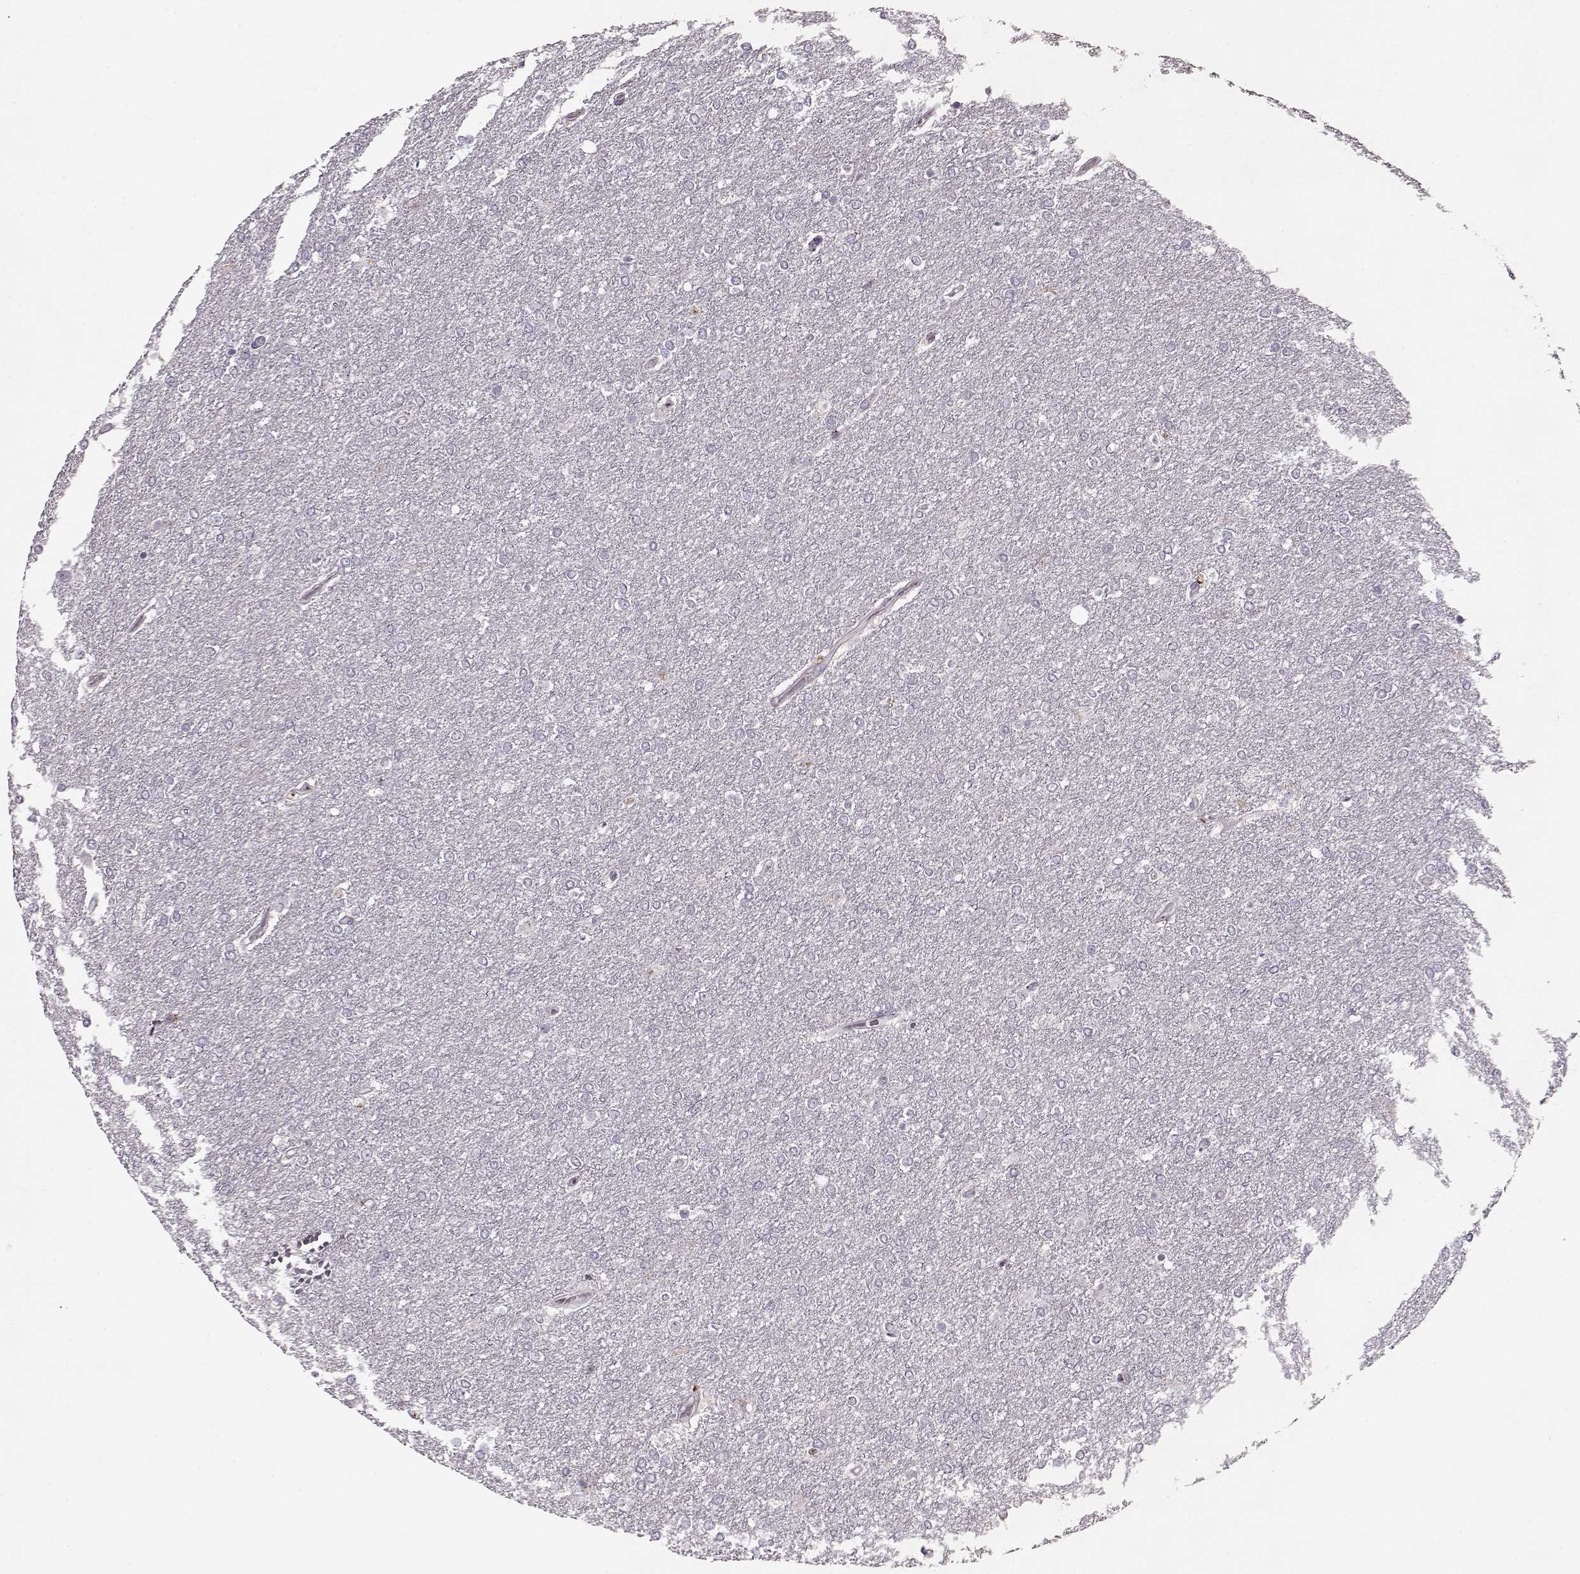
{"staining": {"intensity": "negative", "quantity": "none", "location": "none"}, "tissue": "glioma", "cell_type": "Tumor cells", "image_type": "cancer", "snomed": [{"axis": "morphology", "description": "Glioma, malignant, High grade"}, {"axis": "topography", "description": "Brain"}], "caption": "DAB (3,3'-diaminobenzidine) immunohistochemical staining of human glioma reveals no significant expression in tumor cells.", "gene": "ACOT11", "patient": {"sex": "female", "age": 61}}